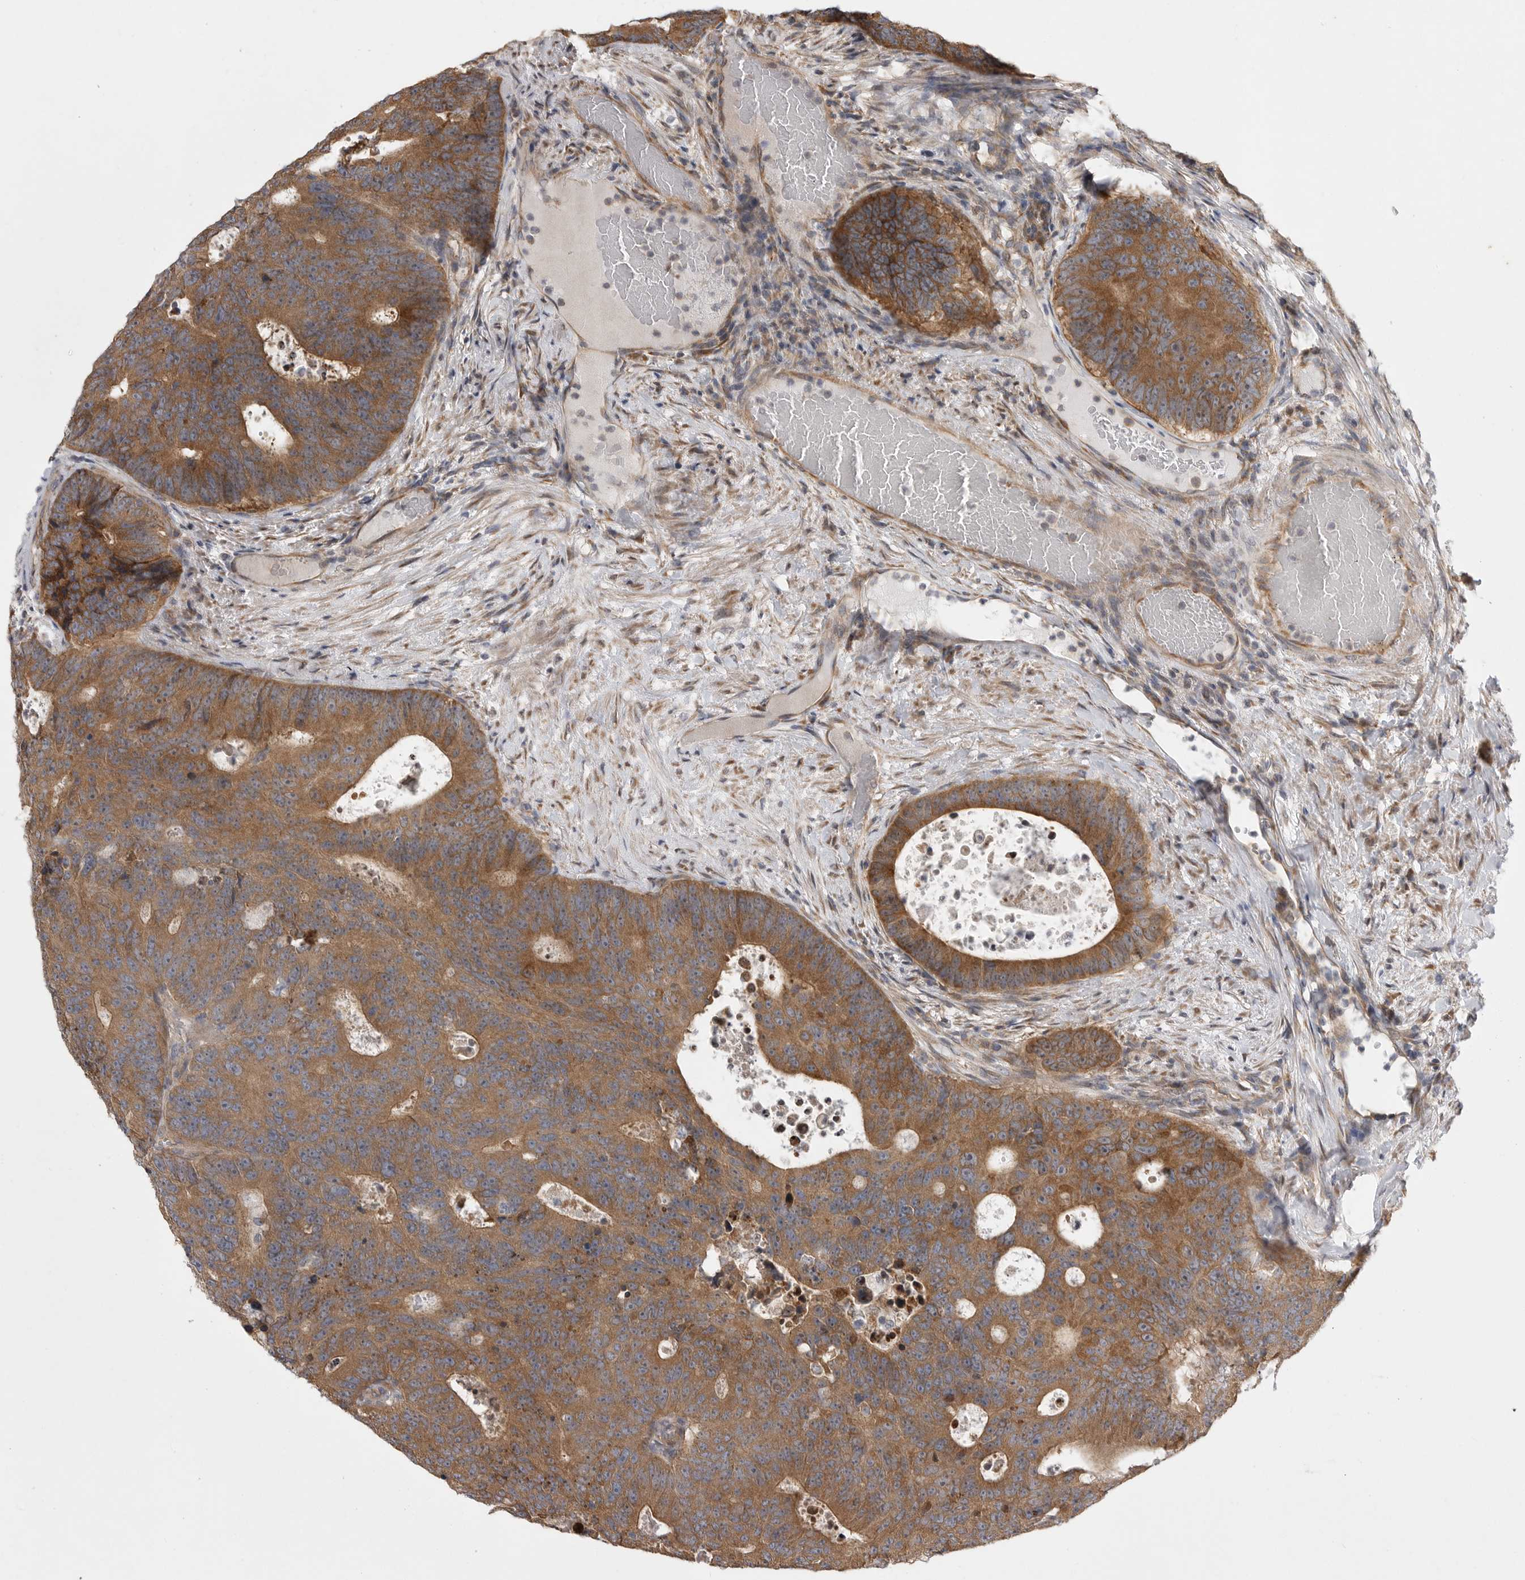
{"staining": {"intensity": "moderate", "quantity": ">75%", "location": "cytoplasmic/membranous"}, "tissue": "colorectal cancer", "cell_type": "Tumor cells", "image_type": "cancer", "snomed": [{"axis": "morphology", "description": "Adenocarcinoma, NOS"}, {"axis": "topography", "description": "Colon"}], "caption": "IHC of colorectal adenocarcinoma shows medium levels of moderate cytoplasmic/membranous staining in about >75% of tumor cells.", "gene": "FBXO43", "patient": {"sex": "male", "age": 87}}